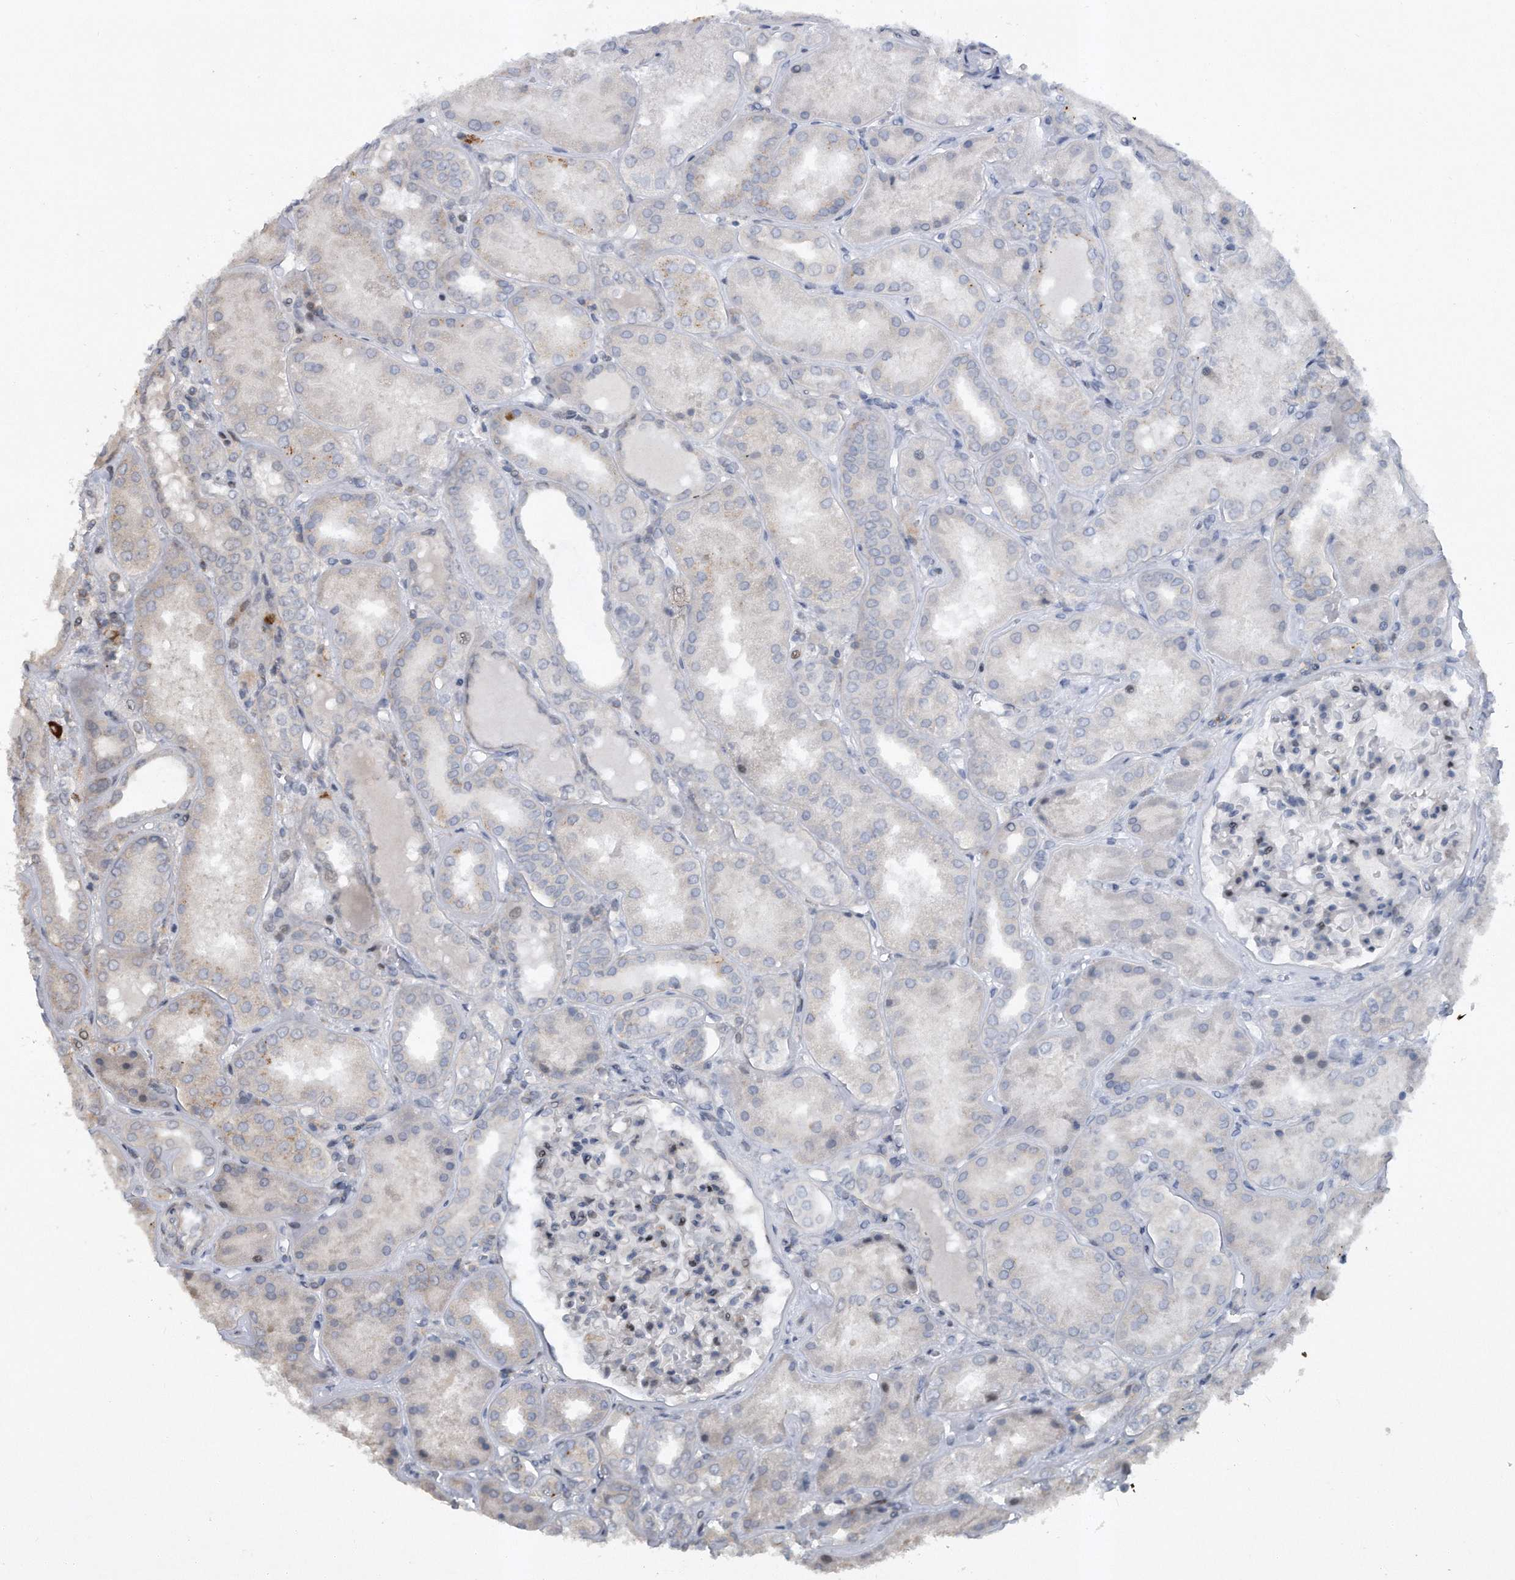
{"staining": {"intensity": "weak", "quantity": "<25%", "location": "cytoplasmic/membranous"}, "tissue": "kidney", "cell_type": "Cells in glomeruli", "image_type": "normal", "snomed": [{"axis": "morphology", "description": "Normal tissue, NOS"}, {"axis": "topography", "description": "Kidney"}], "caption": "A photomicrograph of human kidney is negative for staining in cells in glomeruli. (Brightfield microscopy of DAB immunohistochemistry (IHC) at high magnification).", "gene": "PGBD2", "patient": {"sex": "female", "age": 56}}